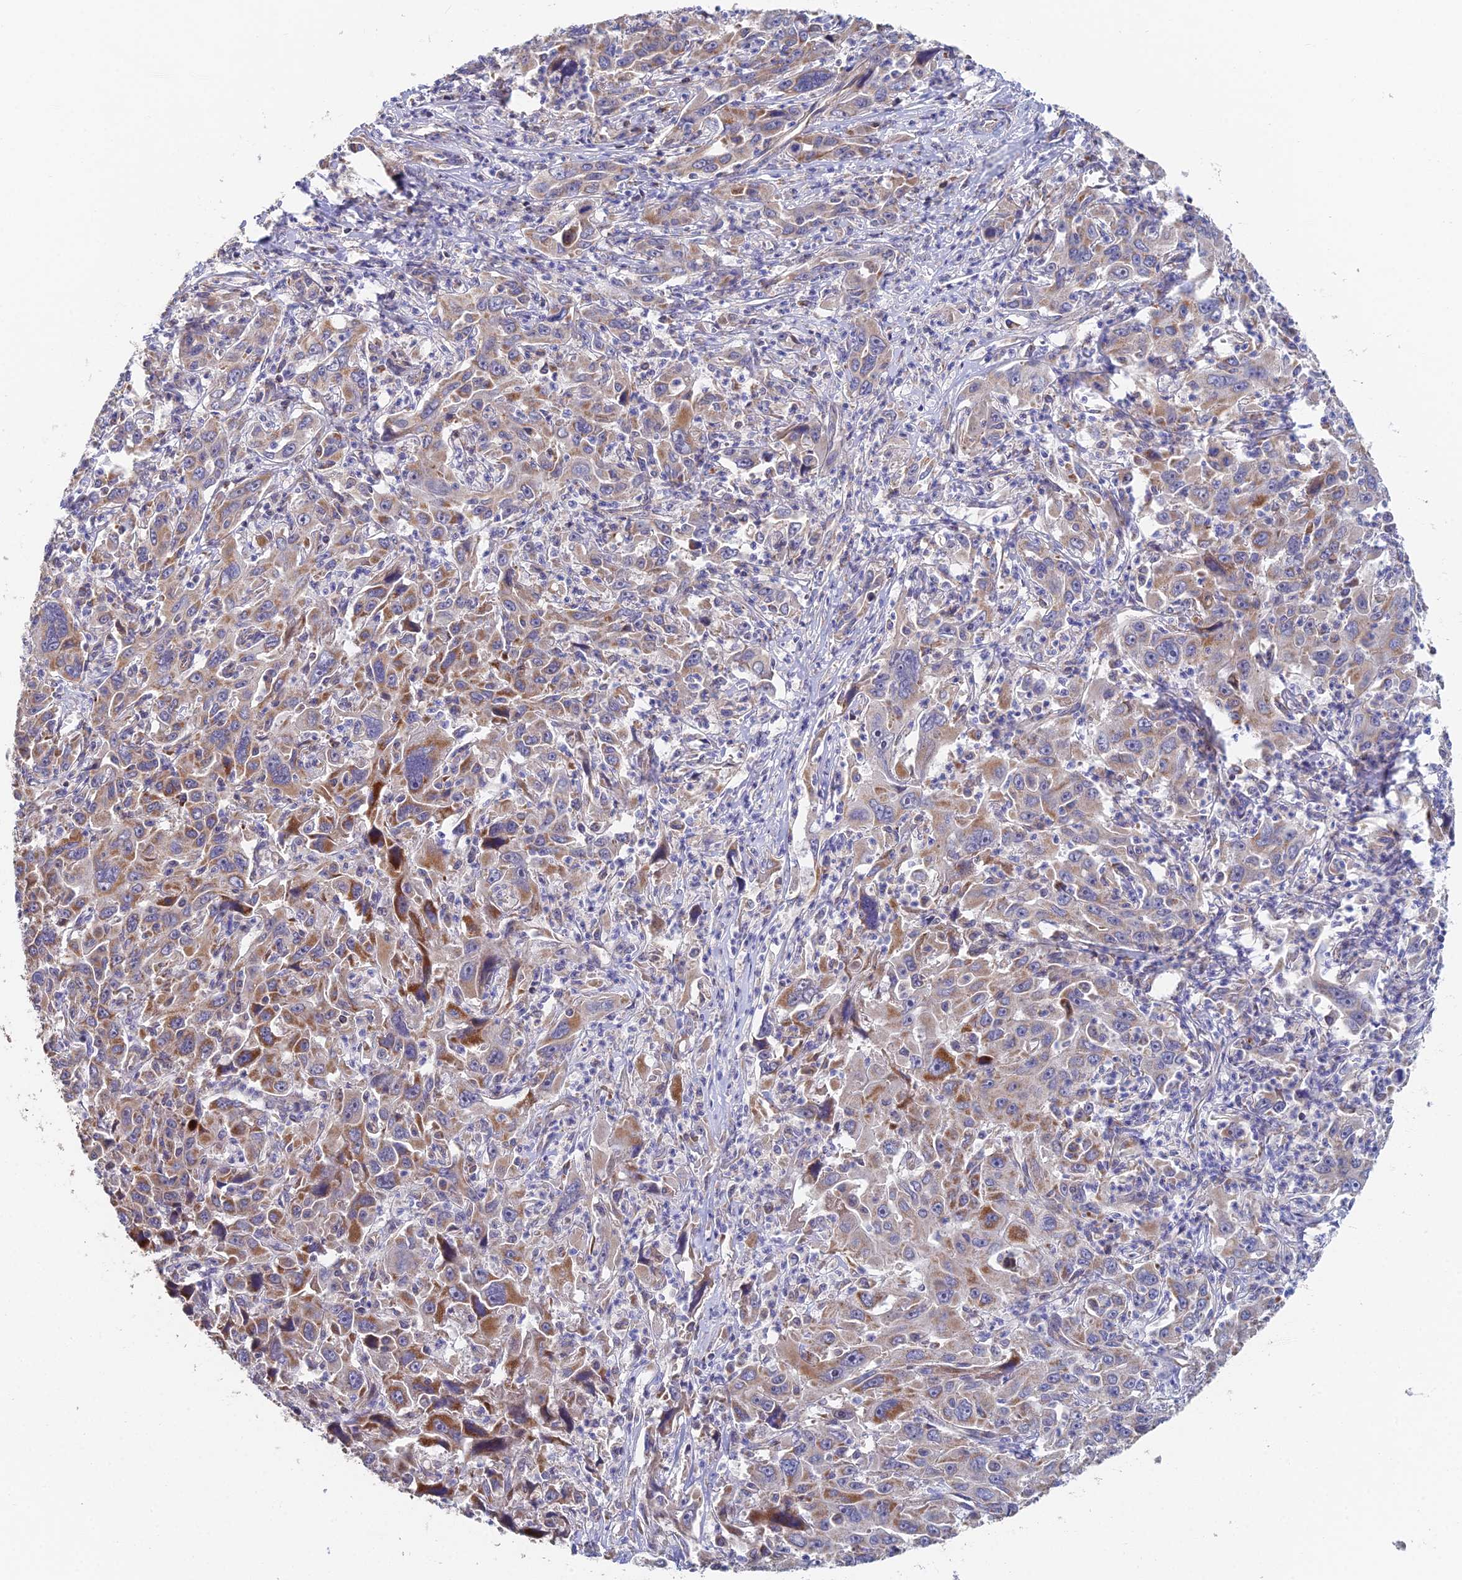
{"staining": {"intensity": "moderate", "quantity": "<25%", "location": "cytoplasmic/membranous"}, "tissue": "liver cancer", "cell_type": "Tumor cells", "image_type": "cancer", "snomed": [{"axis": "morphology", "description": "Carcinoma, Hepatocellular, NOS"}, {"axis": "topography", "description": "Liver"}], "caption": "Liver hepatocellular carcinoma tissue shows moderate cytoplasmic/membranous positivity in approximately <25% of tumor cells Nuclei are stained in blue.", "gene": "ECSIT", "patient": {"sex": "male", "age": 63}}